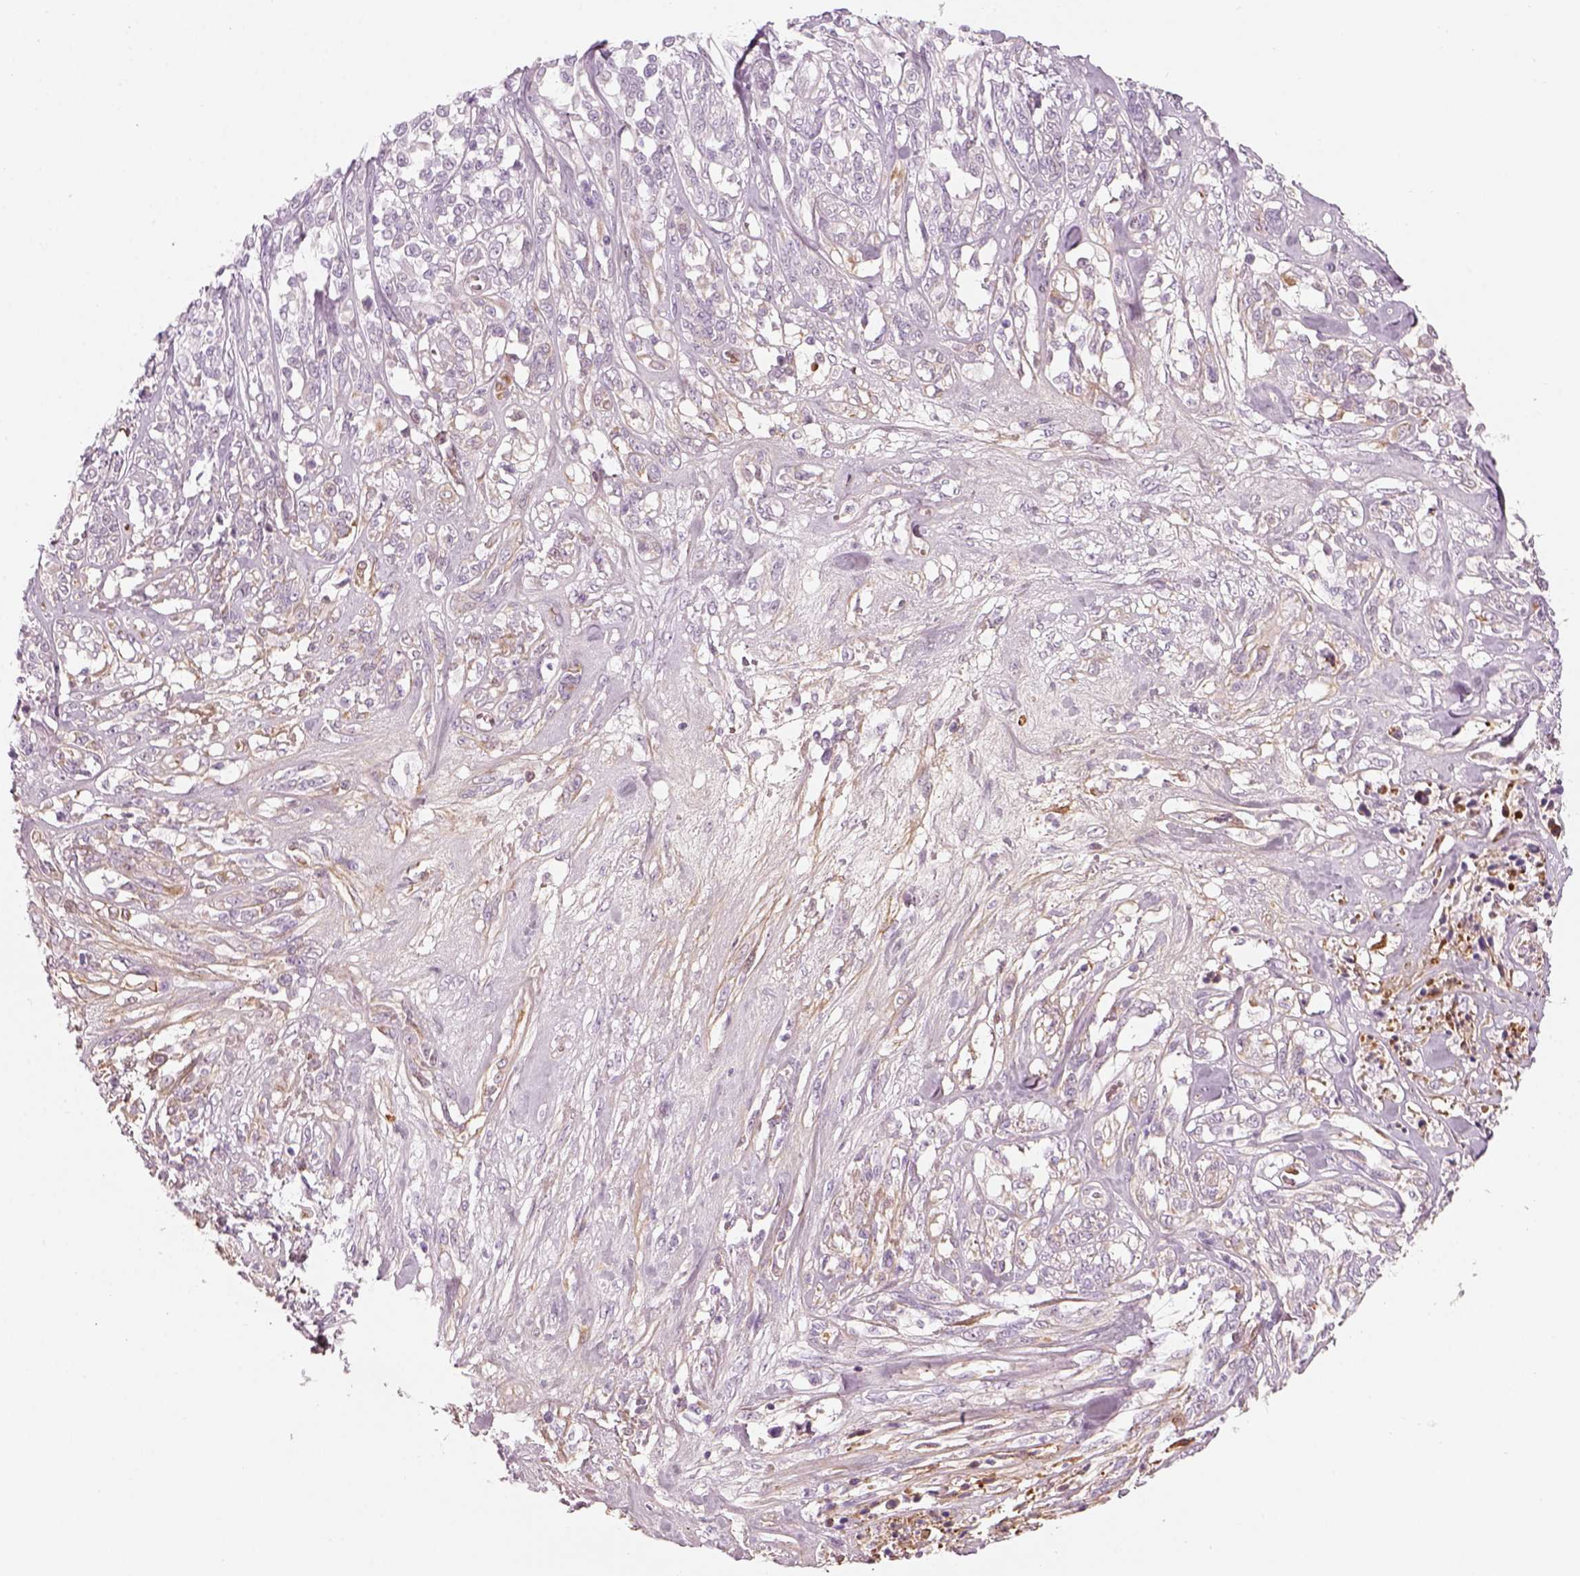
{"staining": {"intensity": "negative", "quantity": "none", "location": "none"}, "tissue": "melanoma", "cell_type": "Tumor cells", "image_type": "cancer", "snomed": [{"axis": "morphology", "description": "Malignant melanoma, NOS"}, {"axis": "topography", "description": "Skin"}], "caption": "Melanoma stained for a protein using IHC demonstrates no expression tumor cells.", "gene": "PABPC1L2B", "patient": {"sex": "female", "age": 91}}